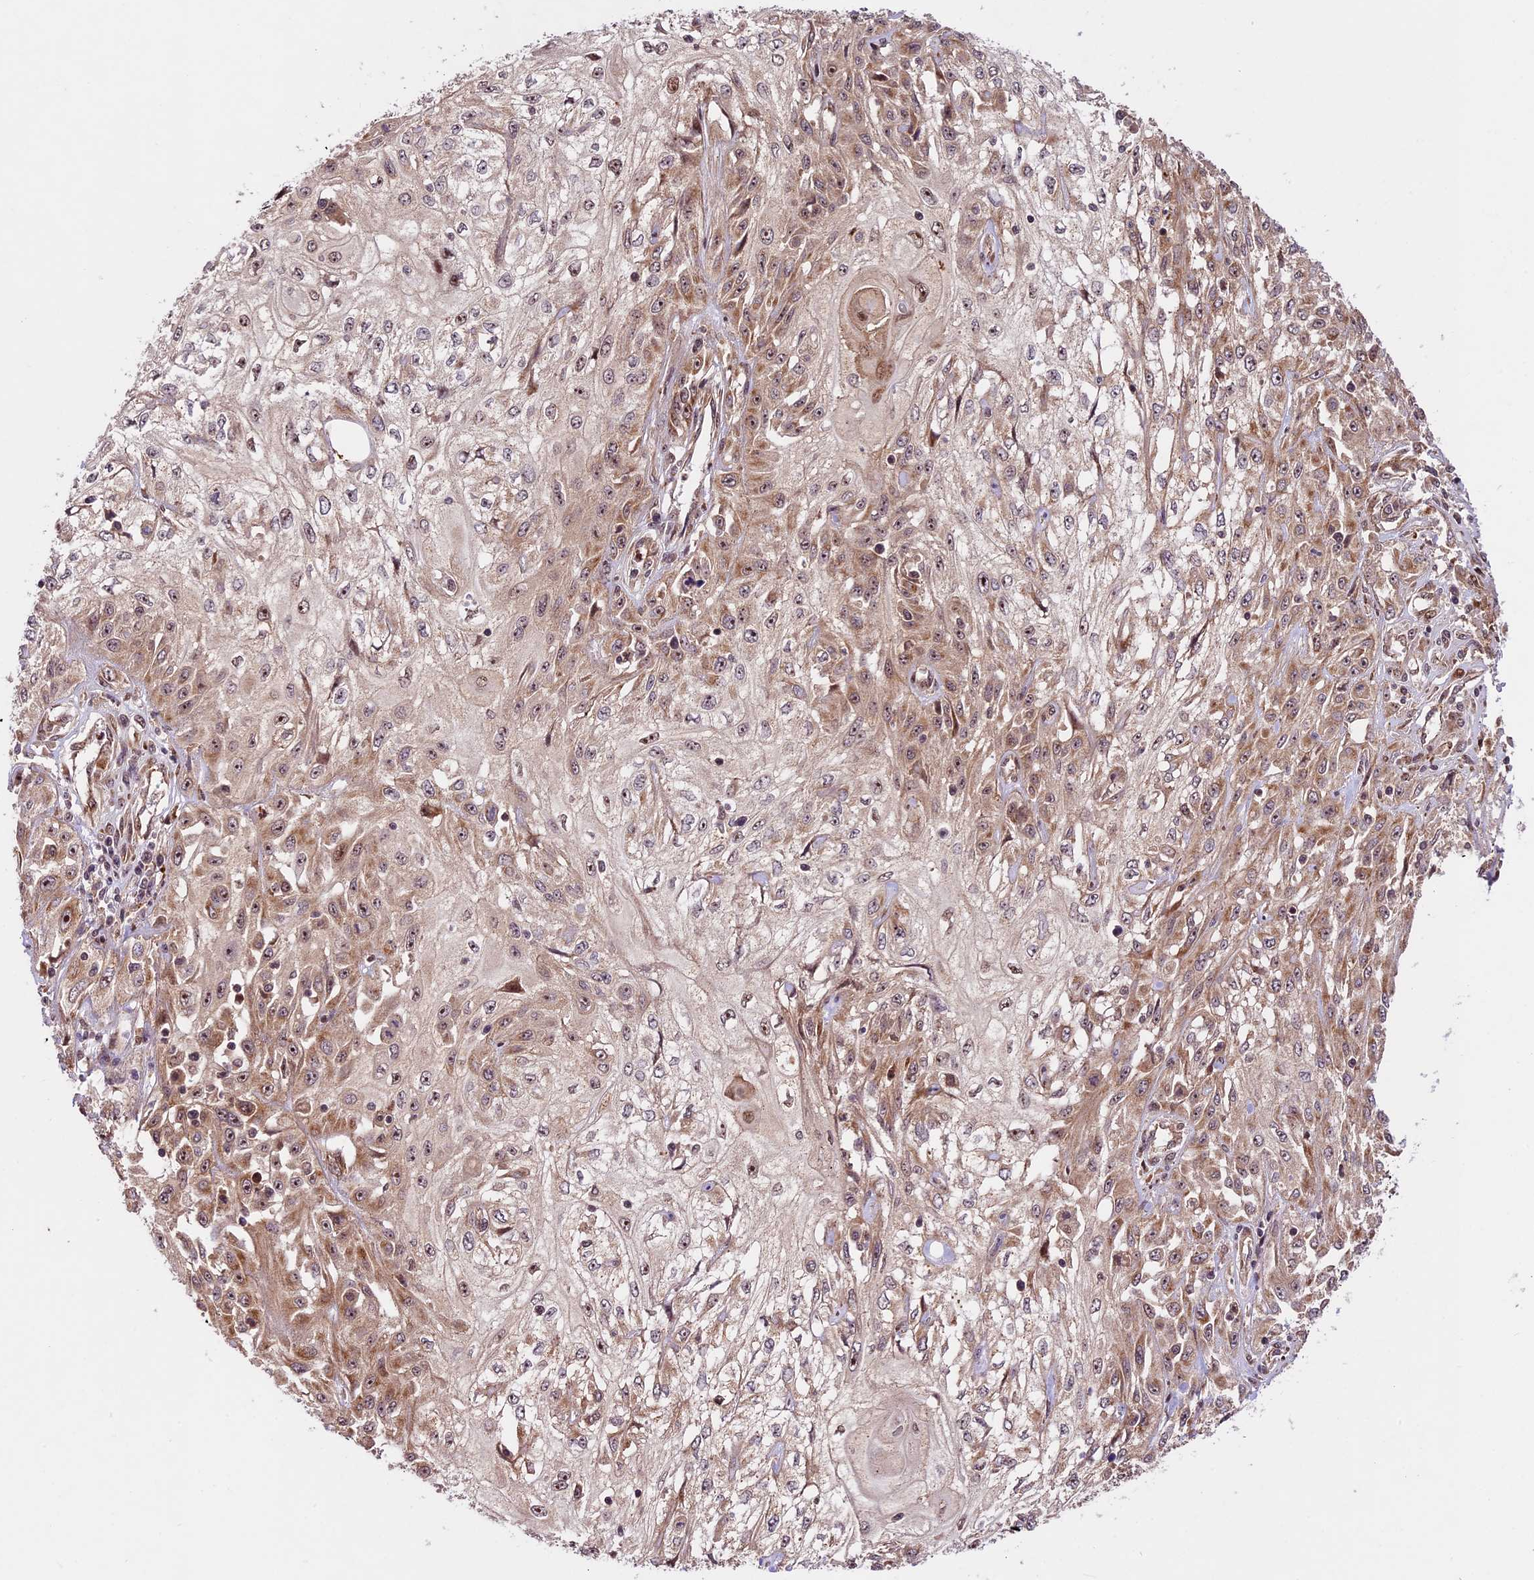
{"staining": {"intensity": "moderate", "quantity": ">75%", "location": "cytoplasmic/membranous,nuclear"}, "tissue": "skin cancer", "cell_type": "Tumor cells", "image_type": "cancer", "snomed": [{"axis": "morphology", "description": "Squamous cell carcinoma, NOS"}, {"axis": "morphology", "description": "Squamous cell carcinoma, metastatic, NOS"}, {"axis": "topography", "description": "Skin"}, {"axis": "topography", "description": "Lymph node"}], "caption": "High-power microscopy captured an immunohistochemistry photomicrograph of skin cancer, revealing moderate cytoplasmic/membranous and nuclear positivity in about >75% of tumor cells.", "gene": "DHX38", "patient": {"sex": "male", "age": 75}}